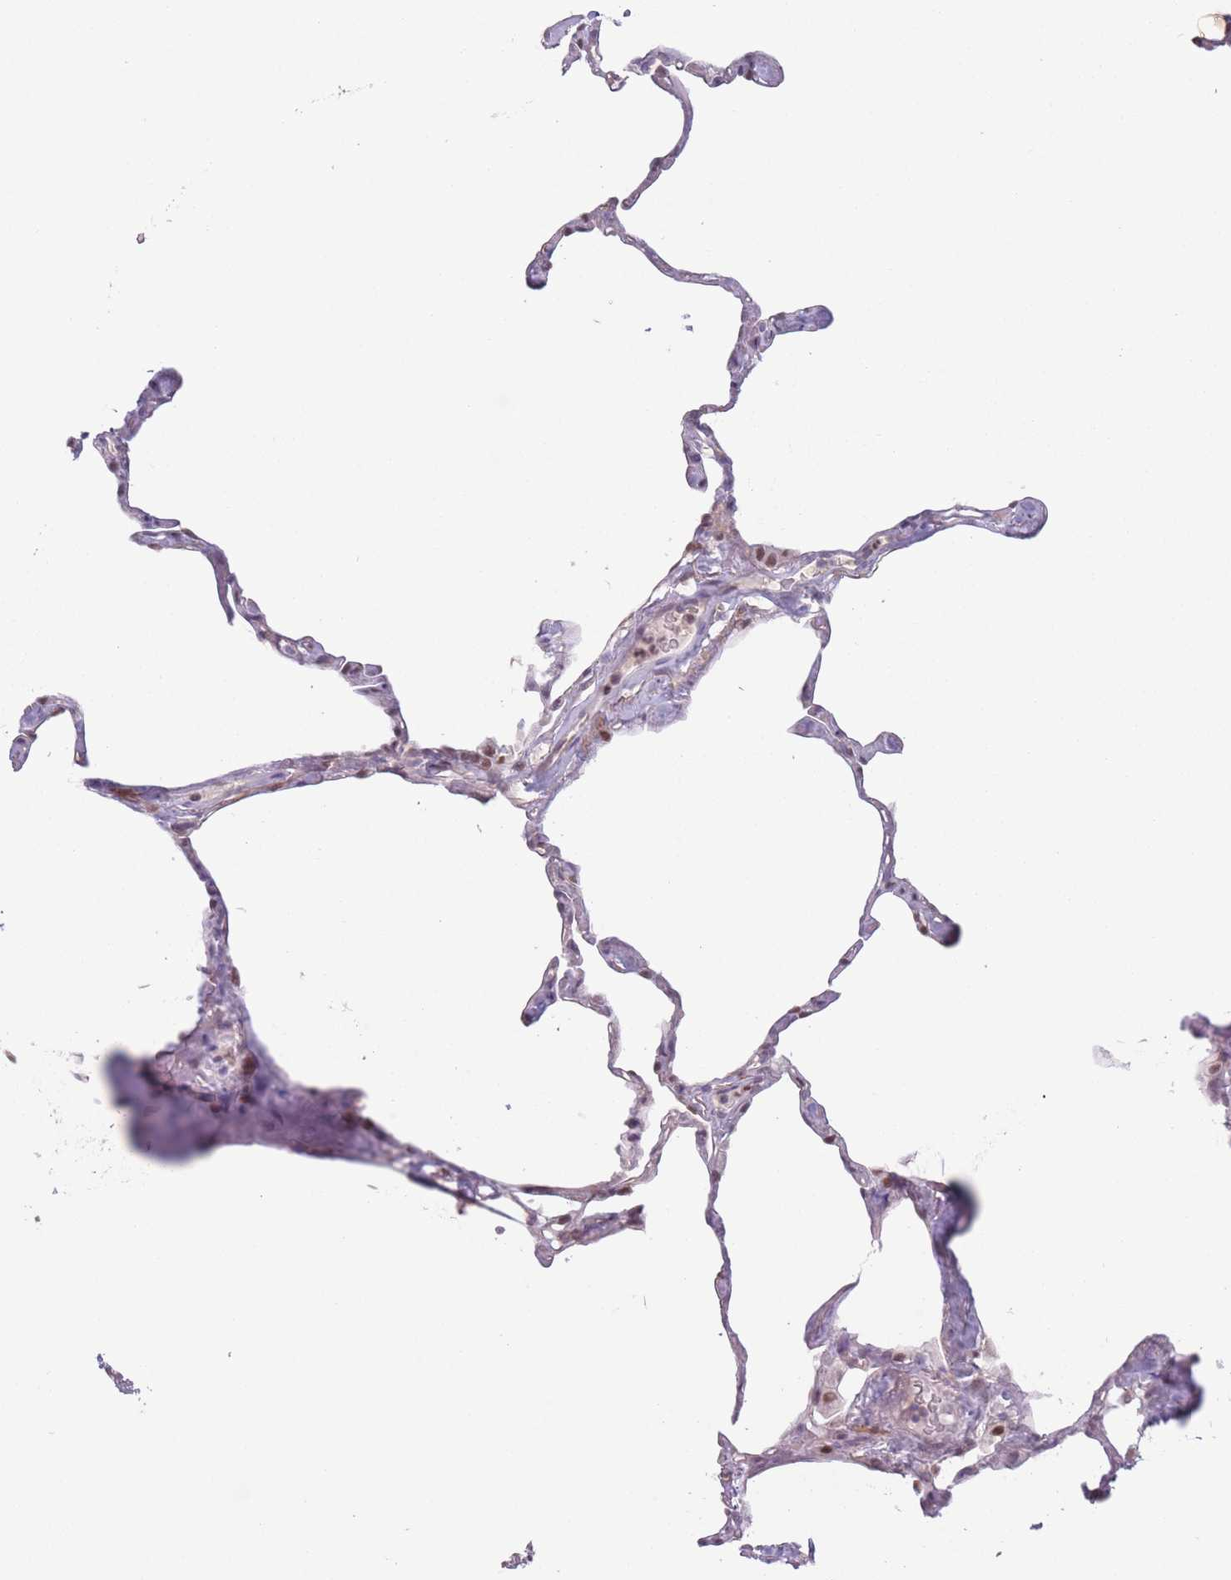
{"staining": {"intensity": "negative", "quantity": "none", "location": "none"}, "tissue": "lung", "cell_type": "Alveolar cells", "image_type": "normal", "snomed": [{"axis": "morphology", "description": "Normal tissue, NOS"}, {"axis": "topography", "description": "Lung"}], "caption": "Immunohistochemistry (IHC) micrograph of normal lung: human lung stained with DAB (3,3'-diaminobenzidine) demonstrates no significant protein positivity in alveolar cells. (IHC, brightfield microscopy, high magnification).", "gene": "ENSG00000267179", "patient": {"sex": "male", "age": 65}}